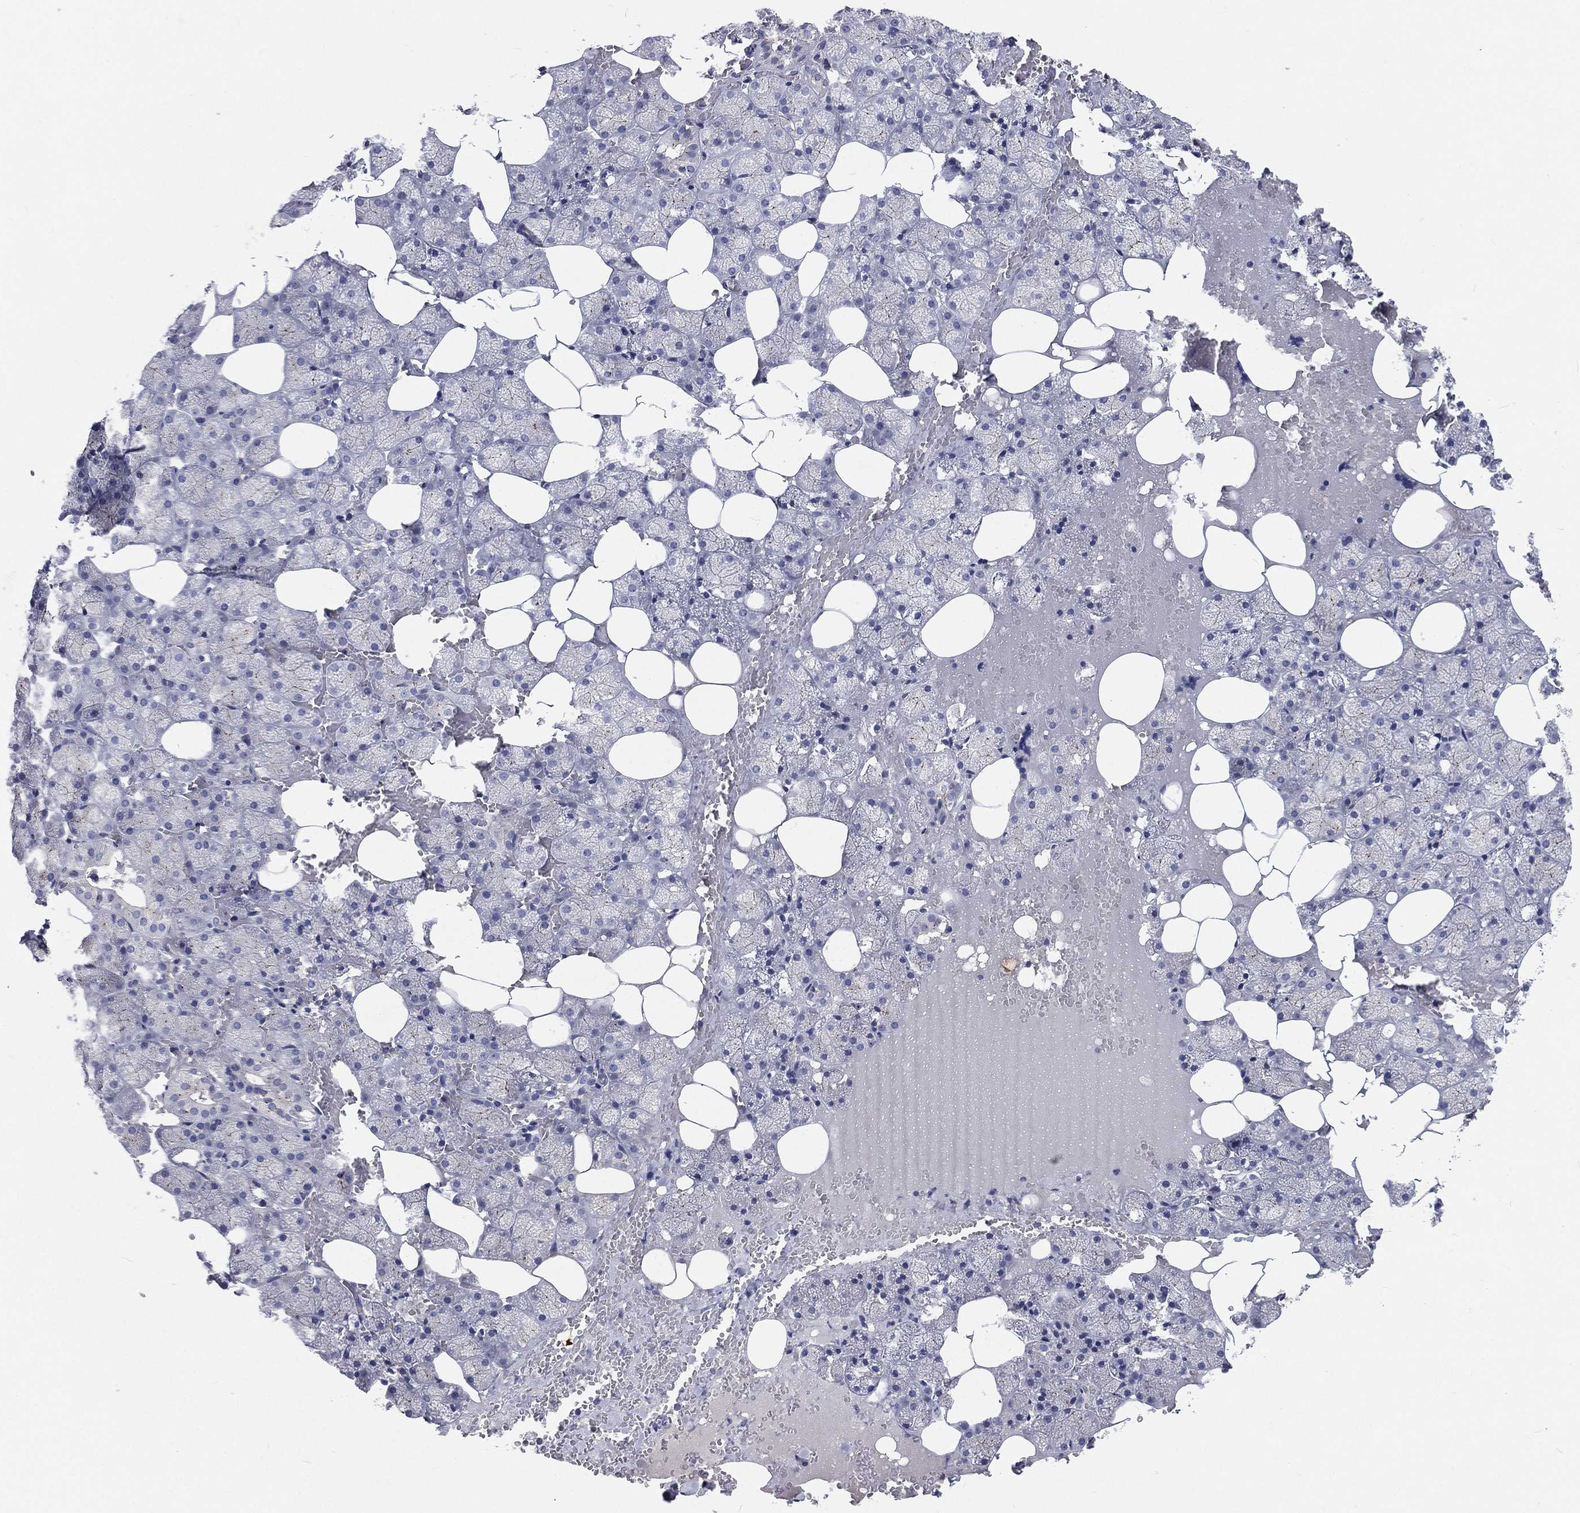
{"staining": {"intensity": "moderate", "quantity": "<25%", "location": "cytoplasmic/membranous"}, "tissue": "salivary gland", "cell_type": "Glandular cells", "image_type": "normal", "snomed": [{"axis": "morphology", "description": "Normal tissue, NOS"}, {"axis": "topography", "description": "Salivary gland"}], "caption": "Approximately <25% of glandular cells in normal salivary gland demonstrate moderate cytoplasmic/membranous protein staining as visualized by brown immunohistochemical staining.", "gene": "CROCC", "patient": {"sex": "male", "age": 38}}